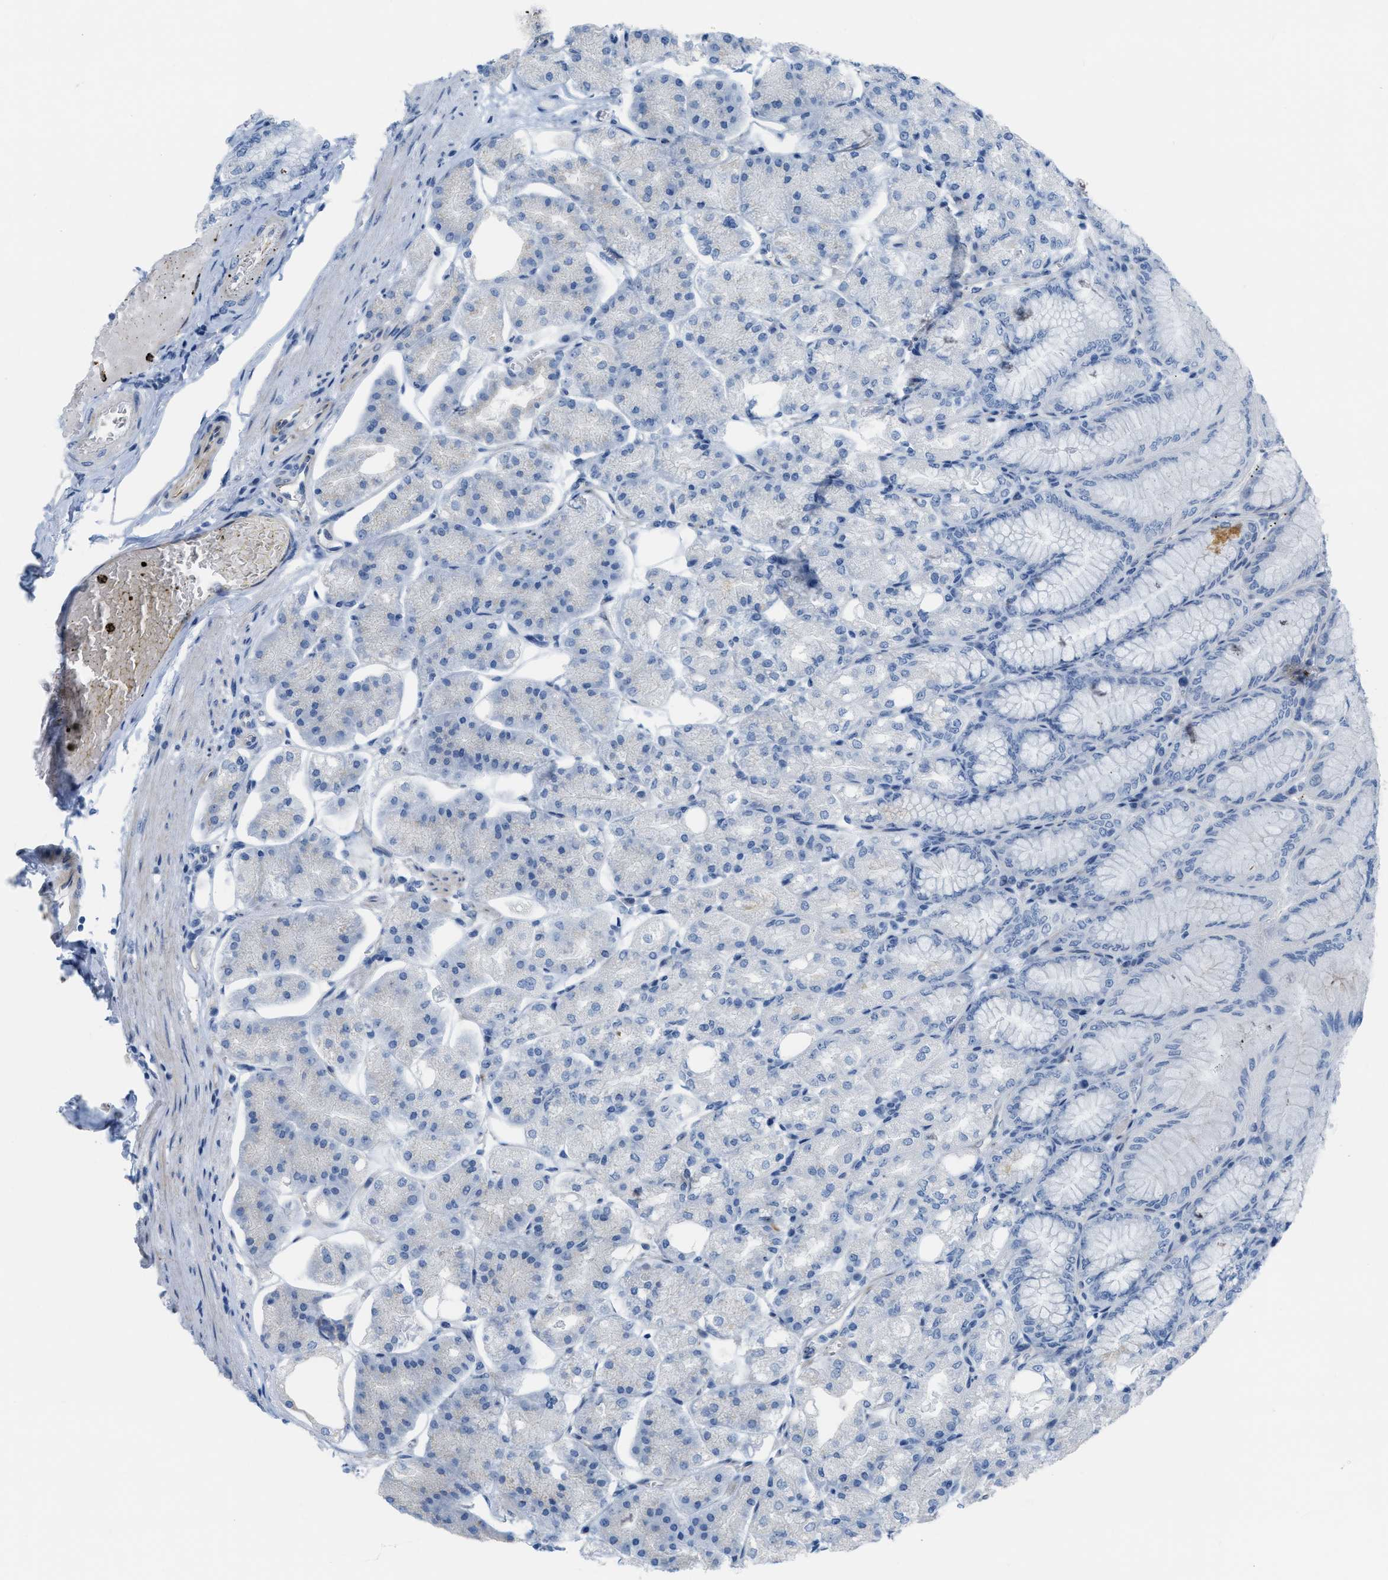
{"staining": {"intensity": "weak", "quantity": "<25%", "location": "cytoplasmic/membranous"}, "tissue": "stomach", "cell_type": "Glandular cells", "image_type": "normal", "snomed": [{"axis": "morphology", "description": "Normal tissue, NOS"}, {"axis": "topography", "description": "Stomach, lower"}], "caption": "High power microscopy histopathology image of an immunohistochemistry (IHC) histopathology image of normal stomach, revealing no significant positivity in glandular cells. Nuclei are stained in blue.", "gene": "SLC12A1", "patient": {"sex": "male", "age": 71}}